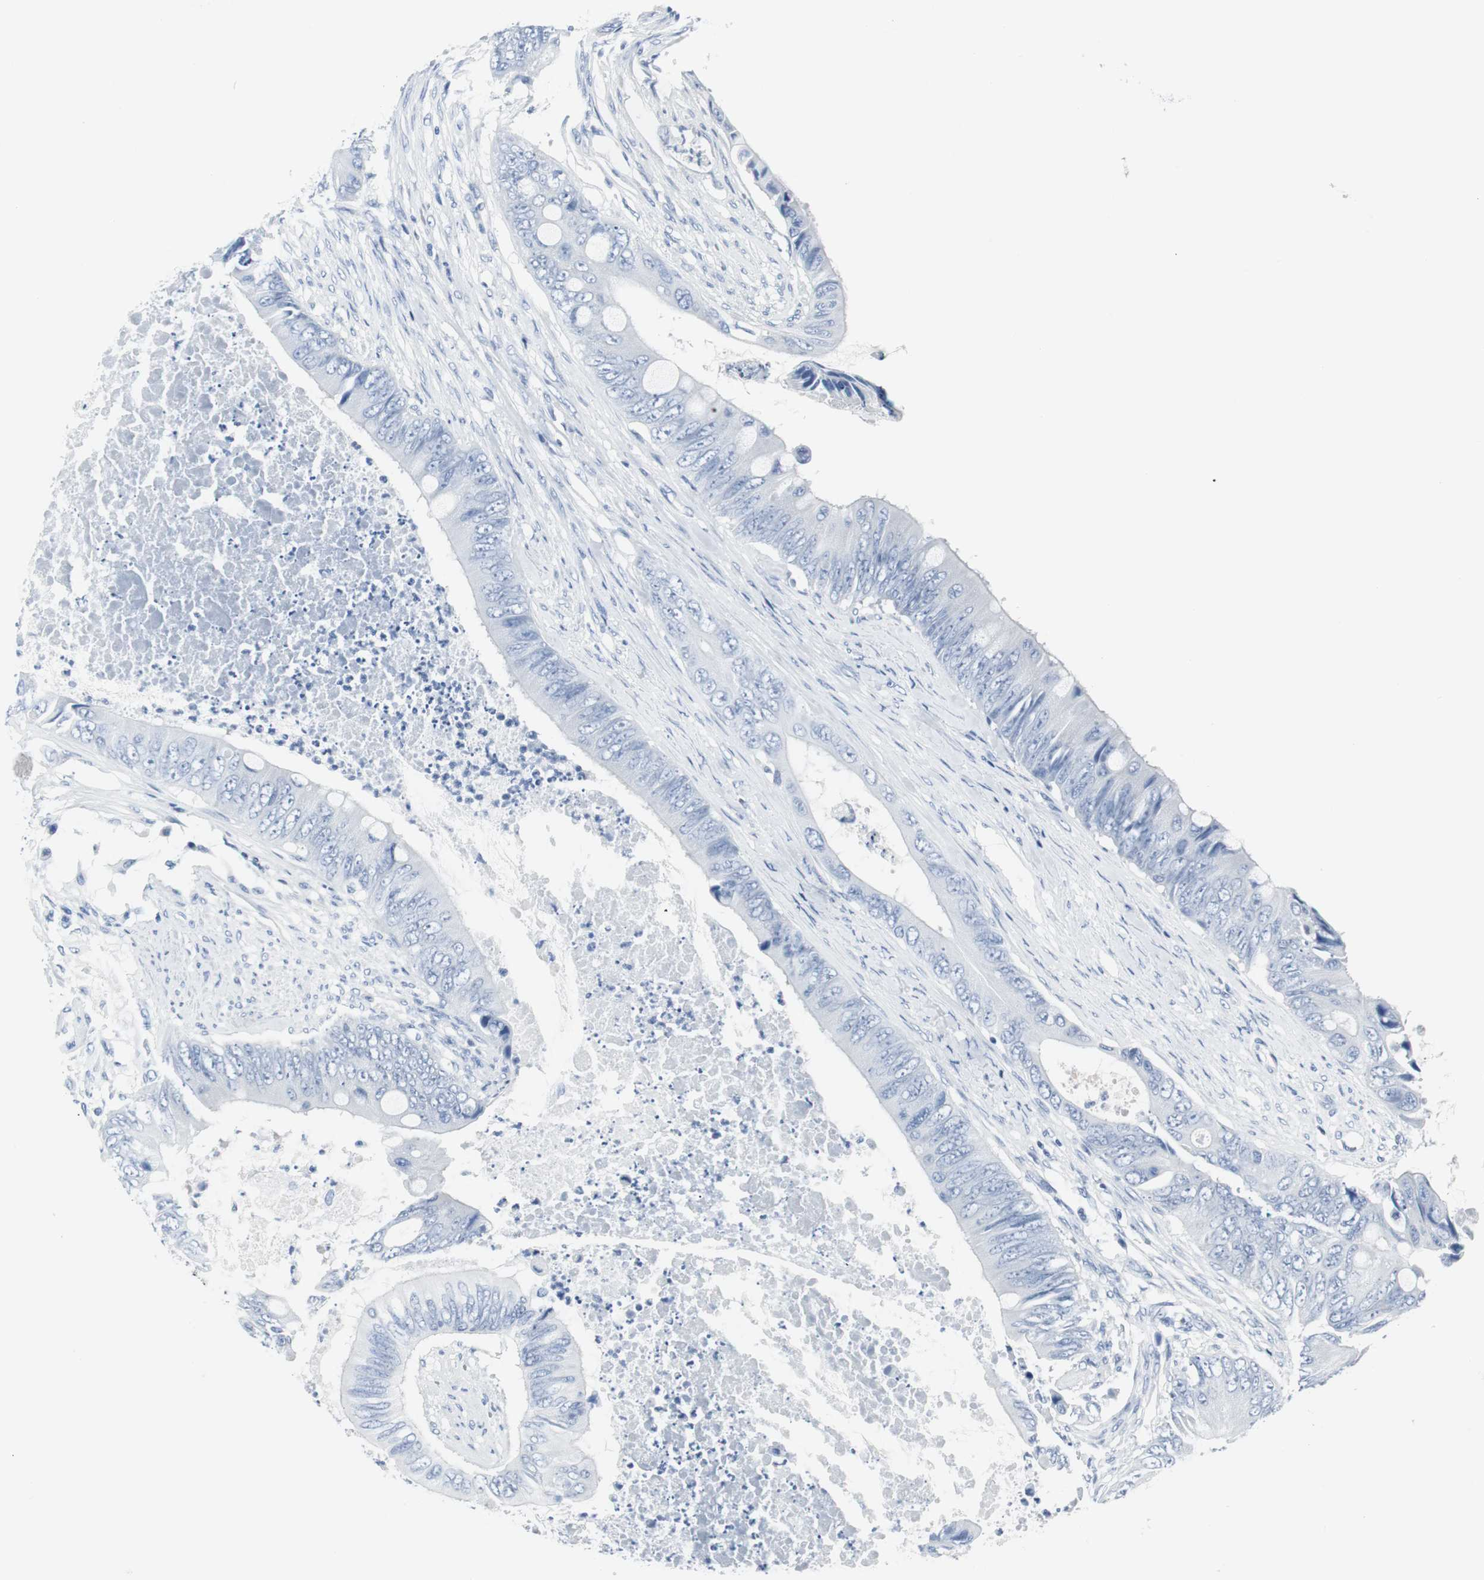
{"staining": {"intensity": "negative", "quantity": "none", "location": "none"}, "tissue": "colorectal cancer", "cell_type": "Tumor cells", "image_type": "cancer", "snomed": [{"axis": "morphology", "description": "Adenocarcinoma, NOS"}, {"axis": "topography", "description": "Rectum"}], "caption": "DAB immunohistochemical staining of adenocarcinoma (colorectal) demonstrates no significant staining in tumor cells.", "gene": "GAP43", "patient": {"sex": "female", "age": 77}}